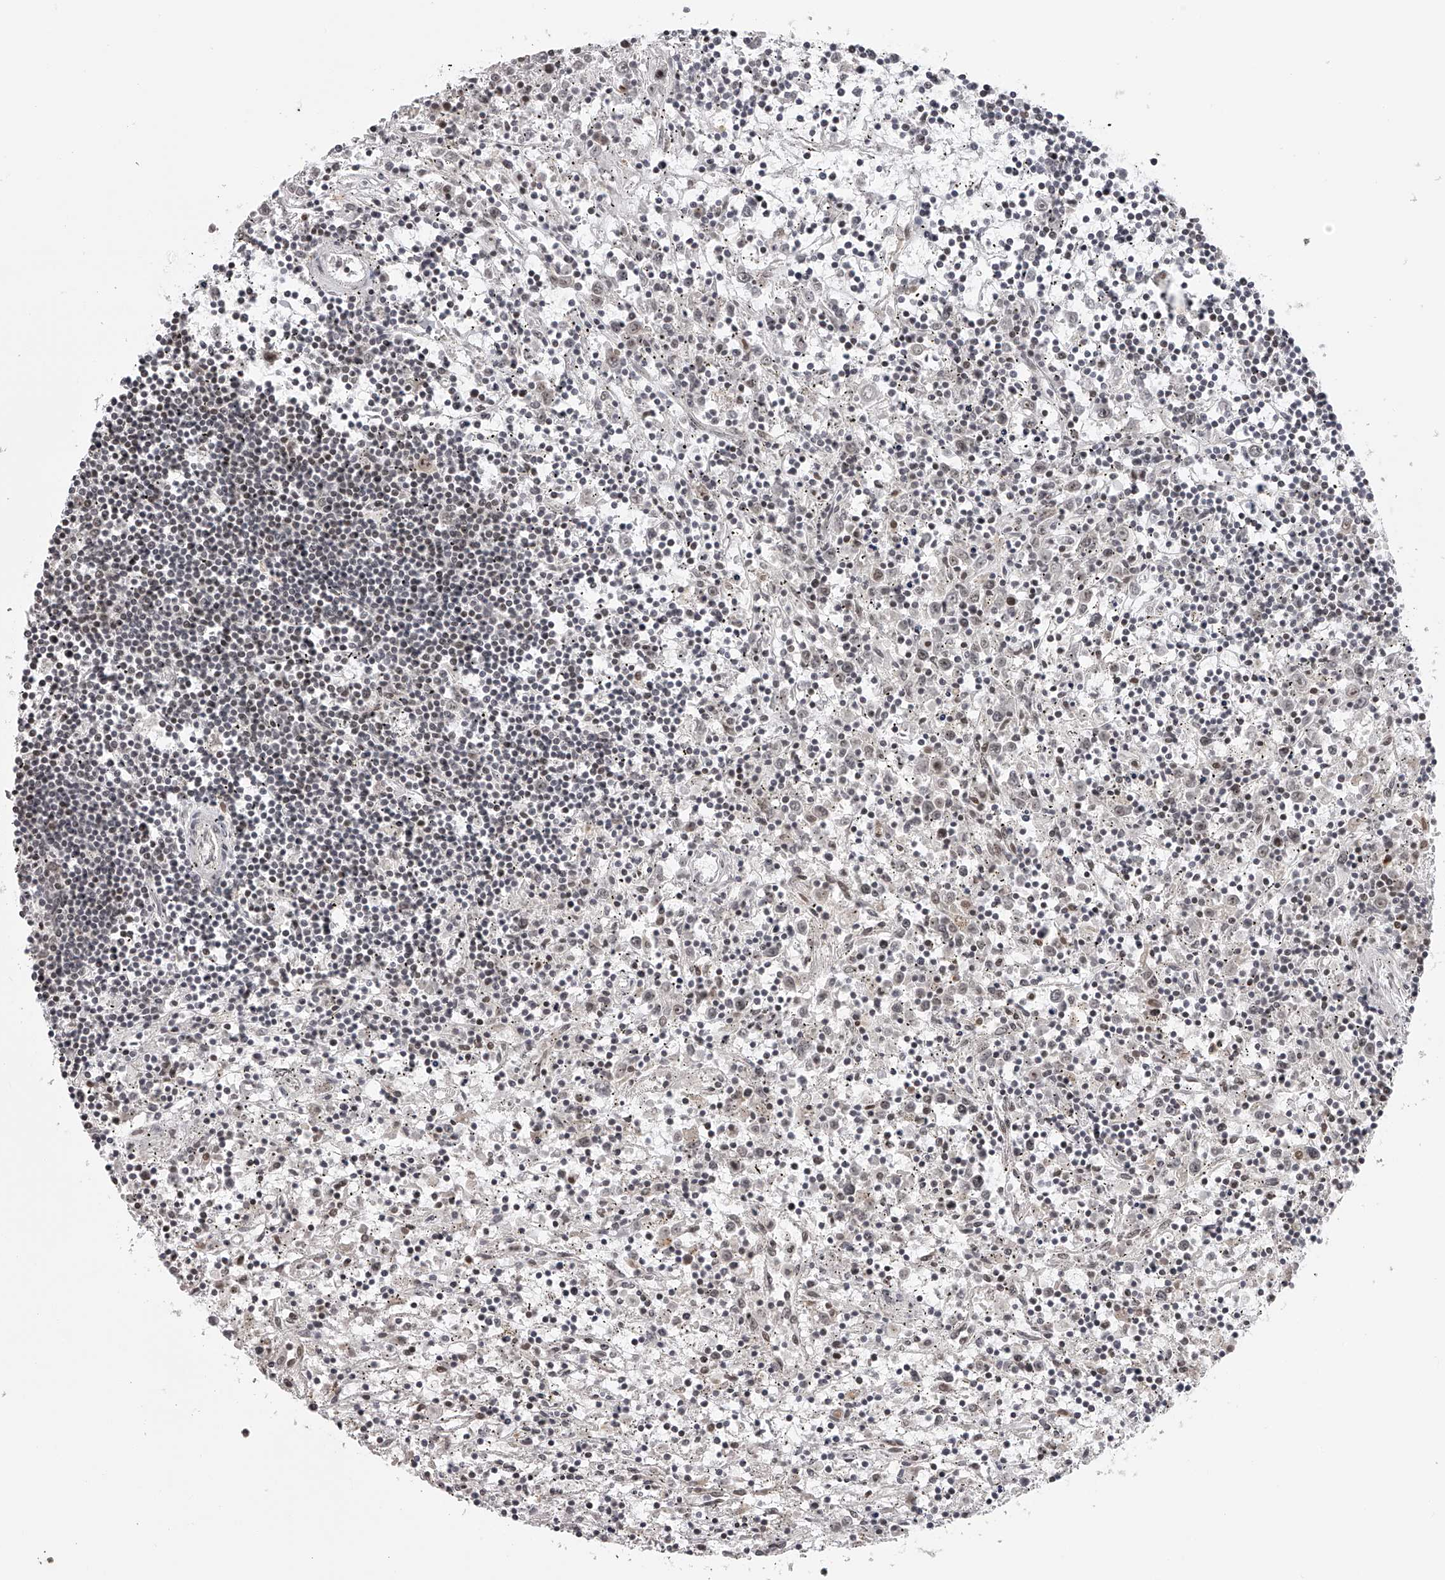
{"staining": {"intensity": "negative", "quantity": "none", "location": "none"}, "tissue": "lymphoma", "cell_type": "Tumor cells", "image_type": "cancer", "snomed": [{"axis": "morphology", "description": "Malignant lymphoma, non-Hodgkin's type, Low grade"}, {"axis": "topography", "description": "Spleen"}], "caption": "An IHC image of lymphoma is shown. There is no staining in tumor cells of lymphoma.", "gene": "ODF2L", "patient": {"sex": "male", "age": 76}}